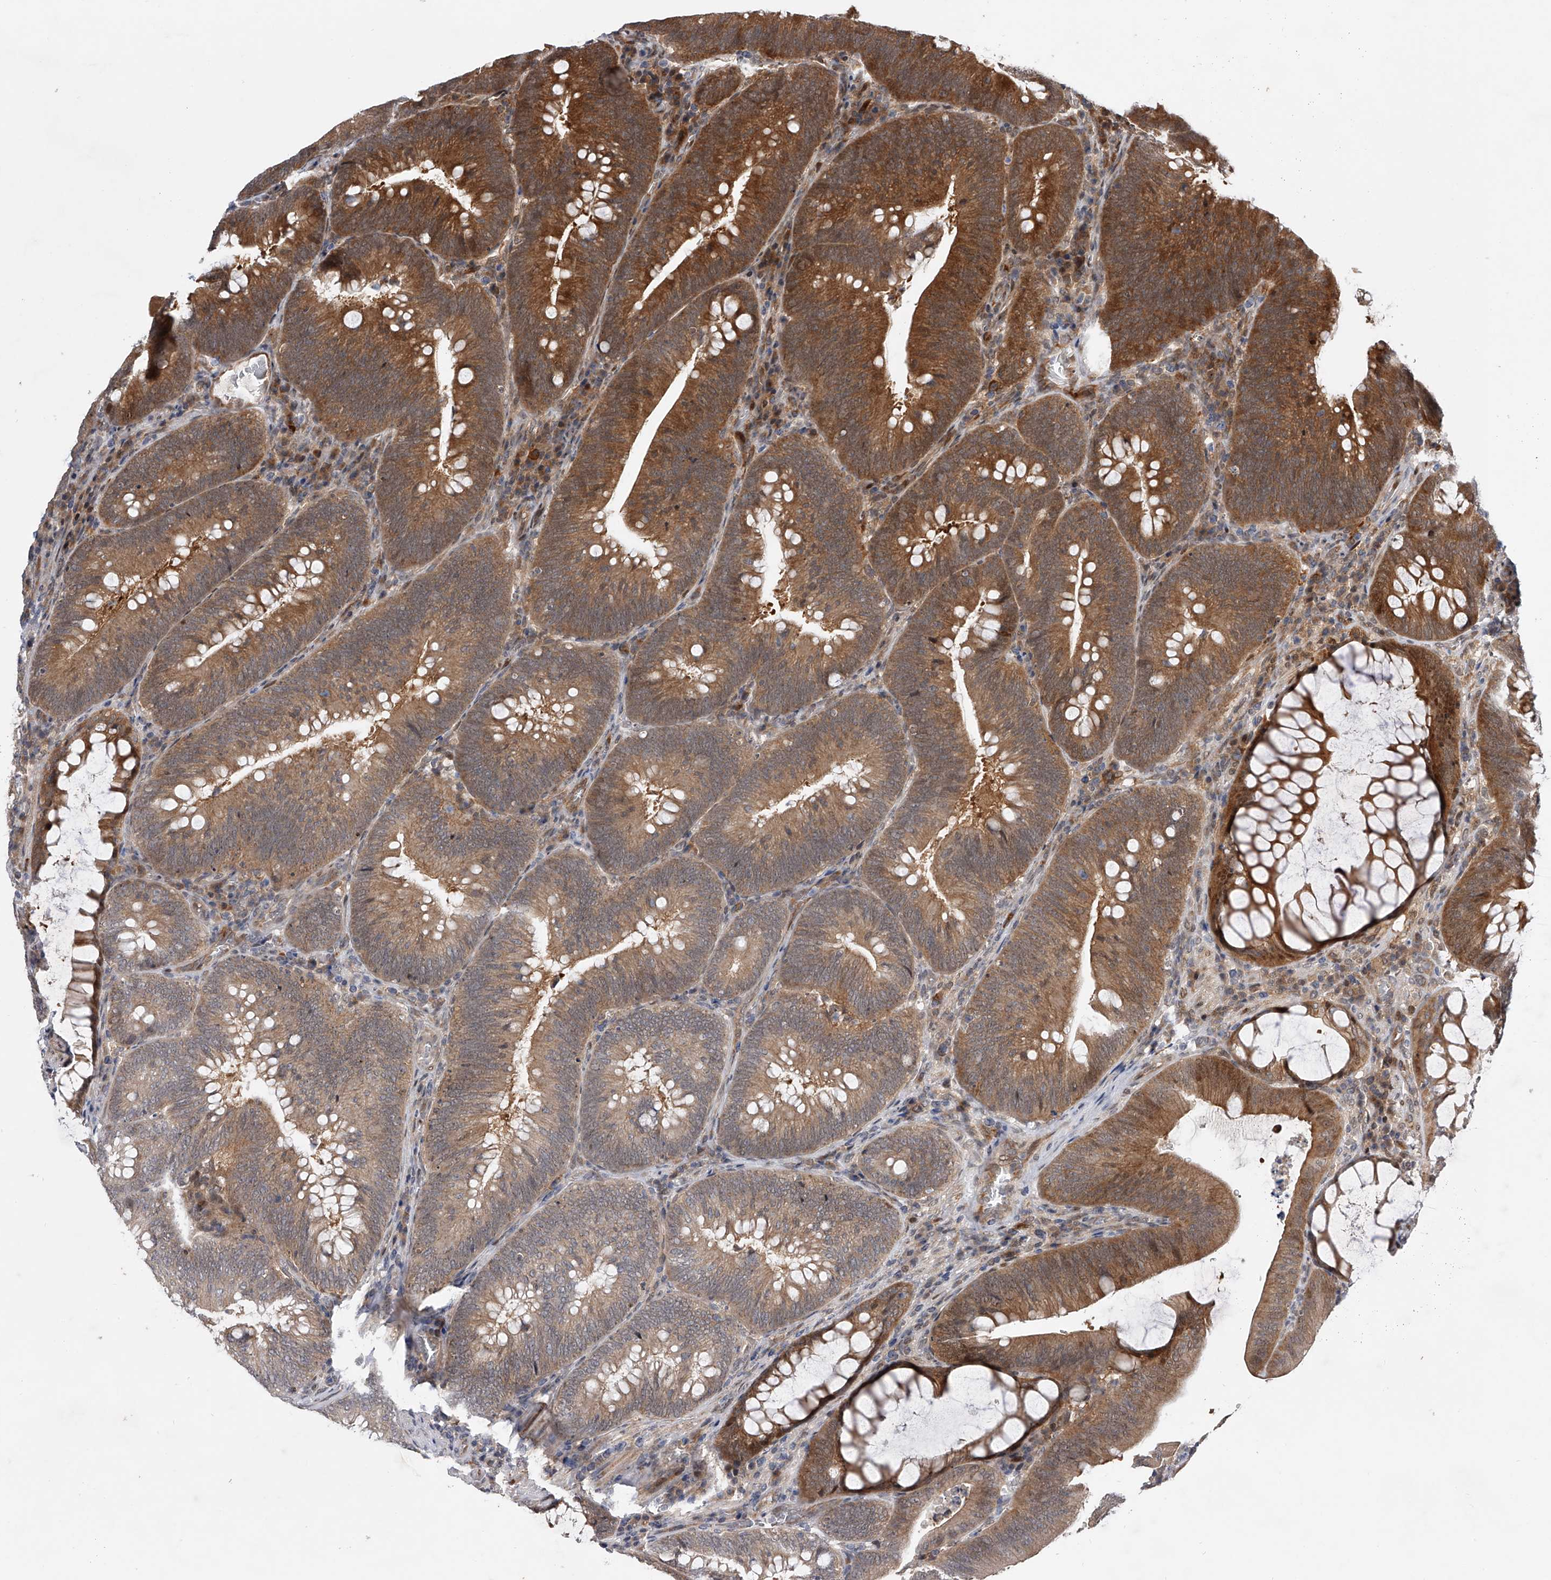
{"staining": {"intensity": "moderate", "quantity": ">75%", "location": "cytoplasmic/membranous"}, "tissue": "colorectal cancer", "cell_type": "Tumor cells", "image_type": "cancer", "snomed": [{"axis": "morphology", "description": "Normal tissue, NOS"}, {"axis": "topography", "description": "Colon"}], "caption": "Colorectal cancer was stained to show a protein in brown. There is medium levels of moderate cytoplasmic/membranous staining in approximately >75% of tumor cells. Immunohistochemistry (ihc) stains the protein of interest in brown and the nuclei are stained blue.", "gene": "RWDD2A", "patient": {"sex": "female", "age": 82}}